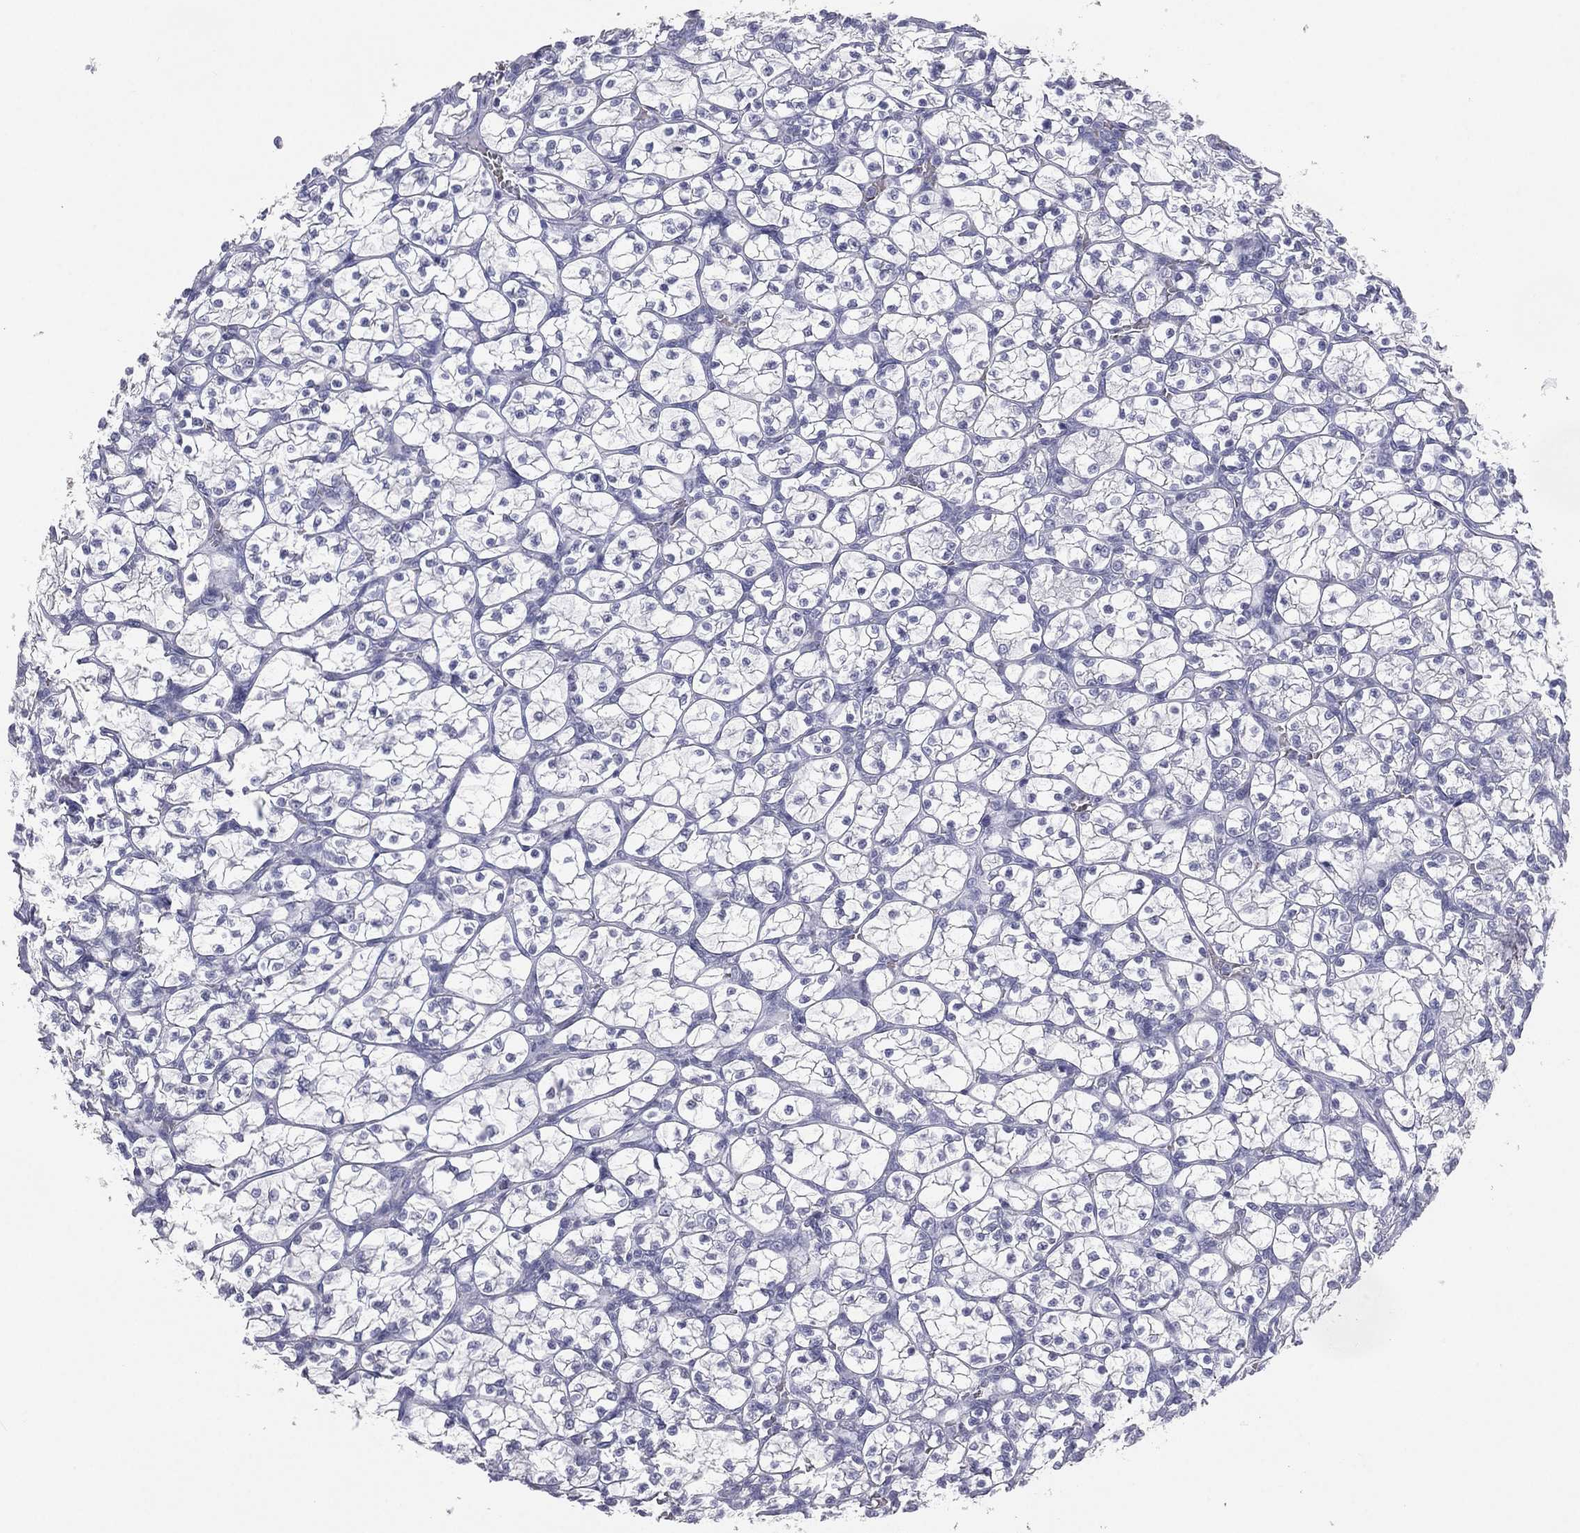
{"staining": {"intensity": "negative", "quantity": "none", "location": "none"}, "tissue": "renal cancer", "cell_type": "Tumor cells", "image_type": "cancer", "snomed": [{"axis": "morphology", "description": "Adenocarcinoma, NOS"}, {"axis": "topography", "description": "Kidney"}], "caption": "Immunohistochemistry (IHC) image of renal cancer (adenocarcinoma) stained for a protein (brown), which demonstrates no expression in tumor cells.", "gene": "ESX1", "patient": {"sex": "female", "age": 89}}